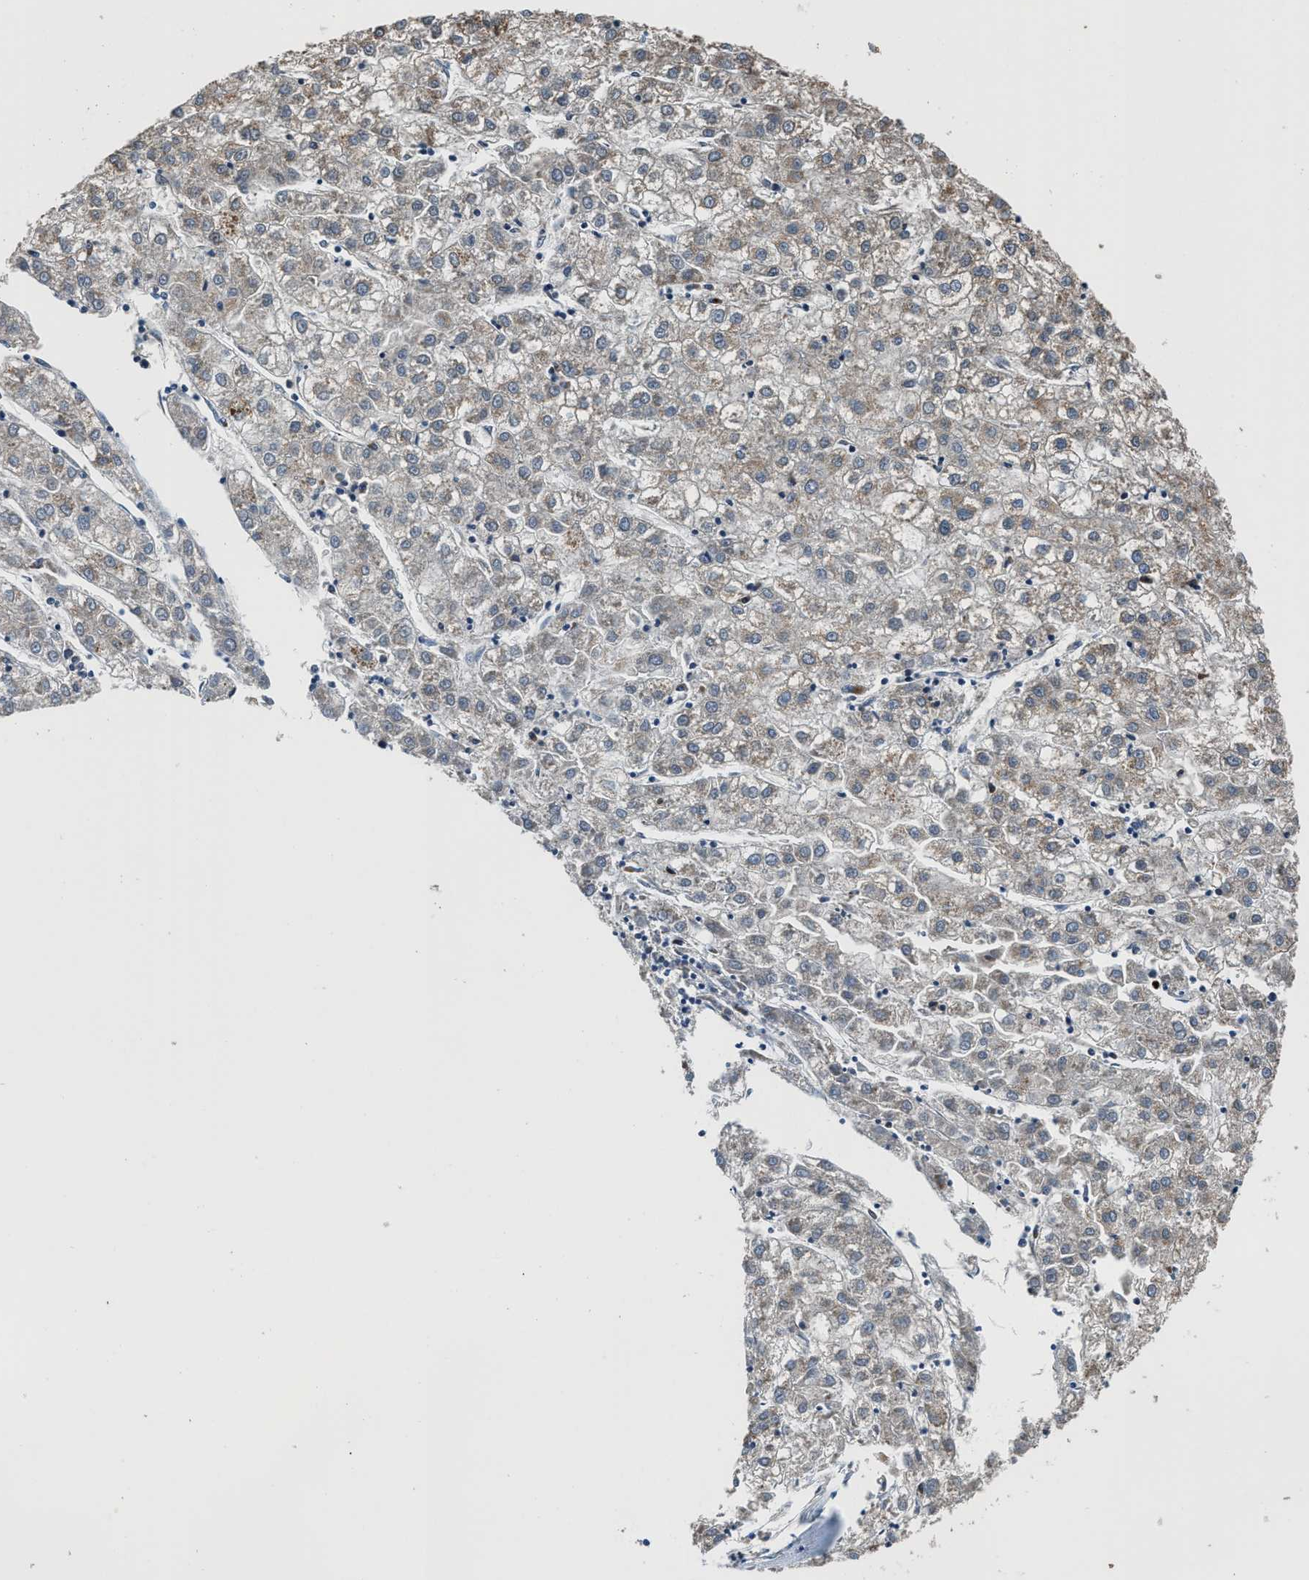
{"staining": {"intensity": "moderate", "quantity": "25%-75%", "location": "cytoplasmic/membranous"}, "tissue": "liver cancer", "cell_type": "Tumor cells", "image_type": "cancer", "snomed": [{"axis": "morphology", "description": "Carcinoma, Hepatocellular, NOS"}, {"axis": "topography", "description": "Liver"}], "caption": "There is medium levels of moderate cytoplasmic/membranous expression in tumor cells of liver cancer, as demonstrated by immunohistochemical staining (brown color).", "gene": "FUT8", "patient": {"sex": "male", "age": 72}}